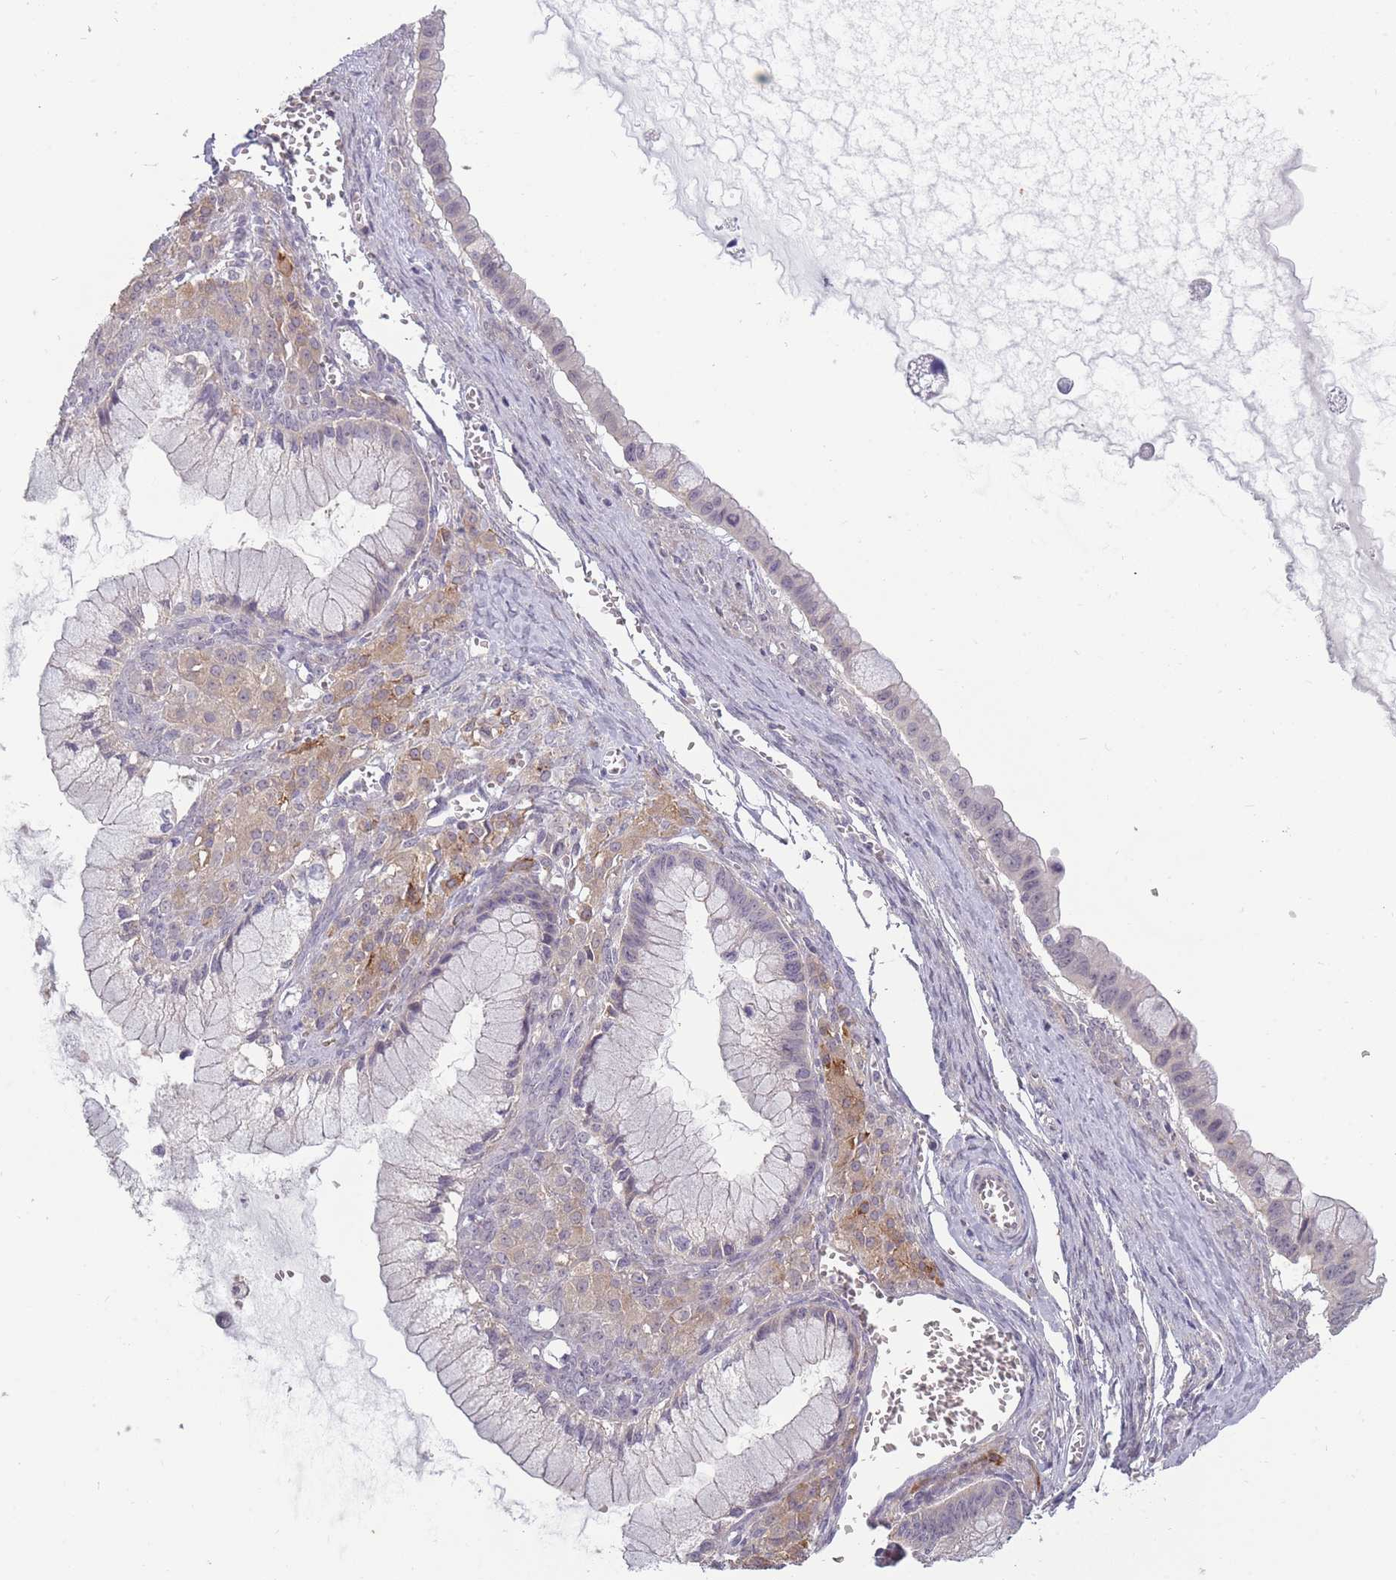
{"staining": {"intensity": "negative", "quantity": "none", "location": "none"}, "tissue": "ovarian cancer", "cell_type": "Tumor cells", "image_type": "cancer", "snomed": [{"axis": "morphology", "description": "Cystadenocarcinoma, mucinous, NOS"}, {"axis": "topography", "description": "Ovary"}], "caption": "The micrograph reveals no staining of tumor cells in mucinous cystadenocarcinoma (ovarian).", "gene": "TET3", "patient": {"sex": "female", "age": 59}}